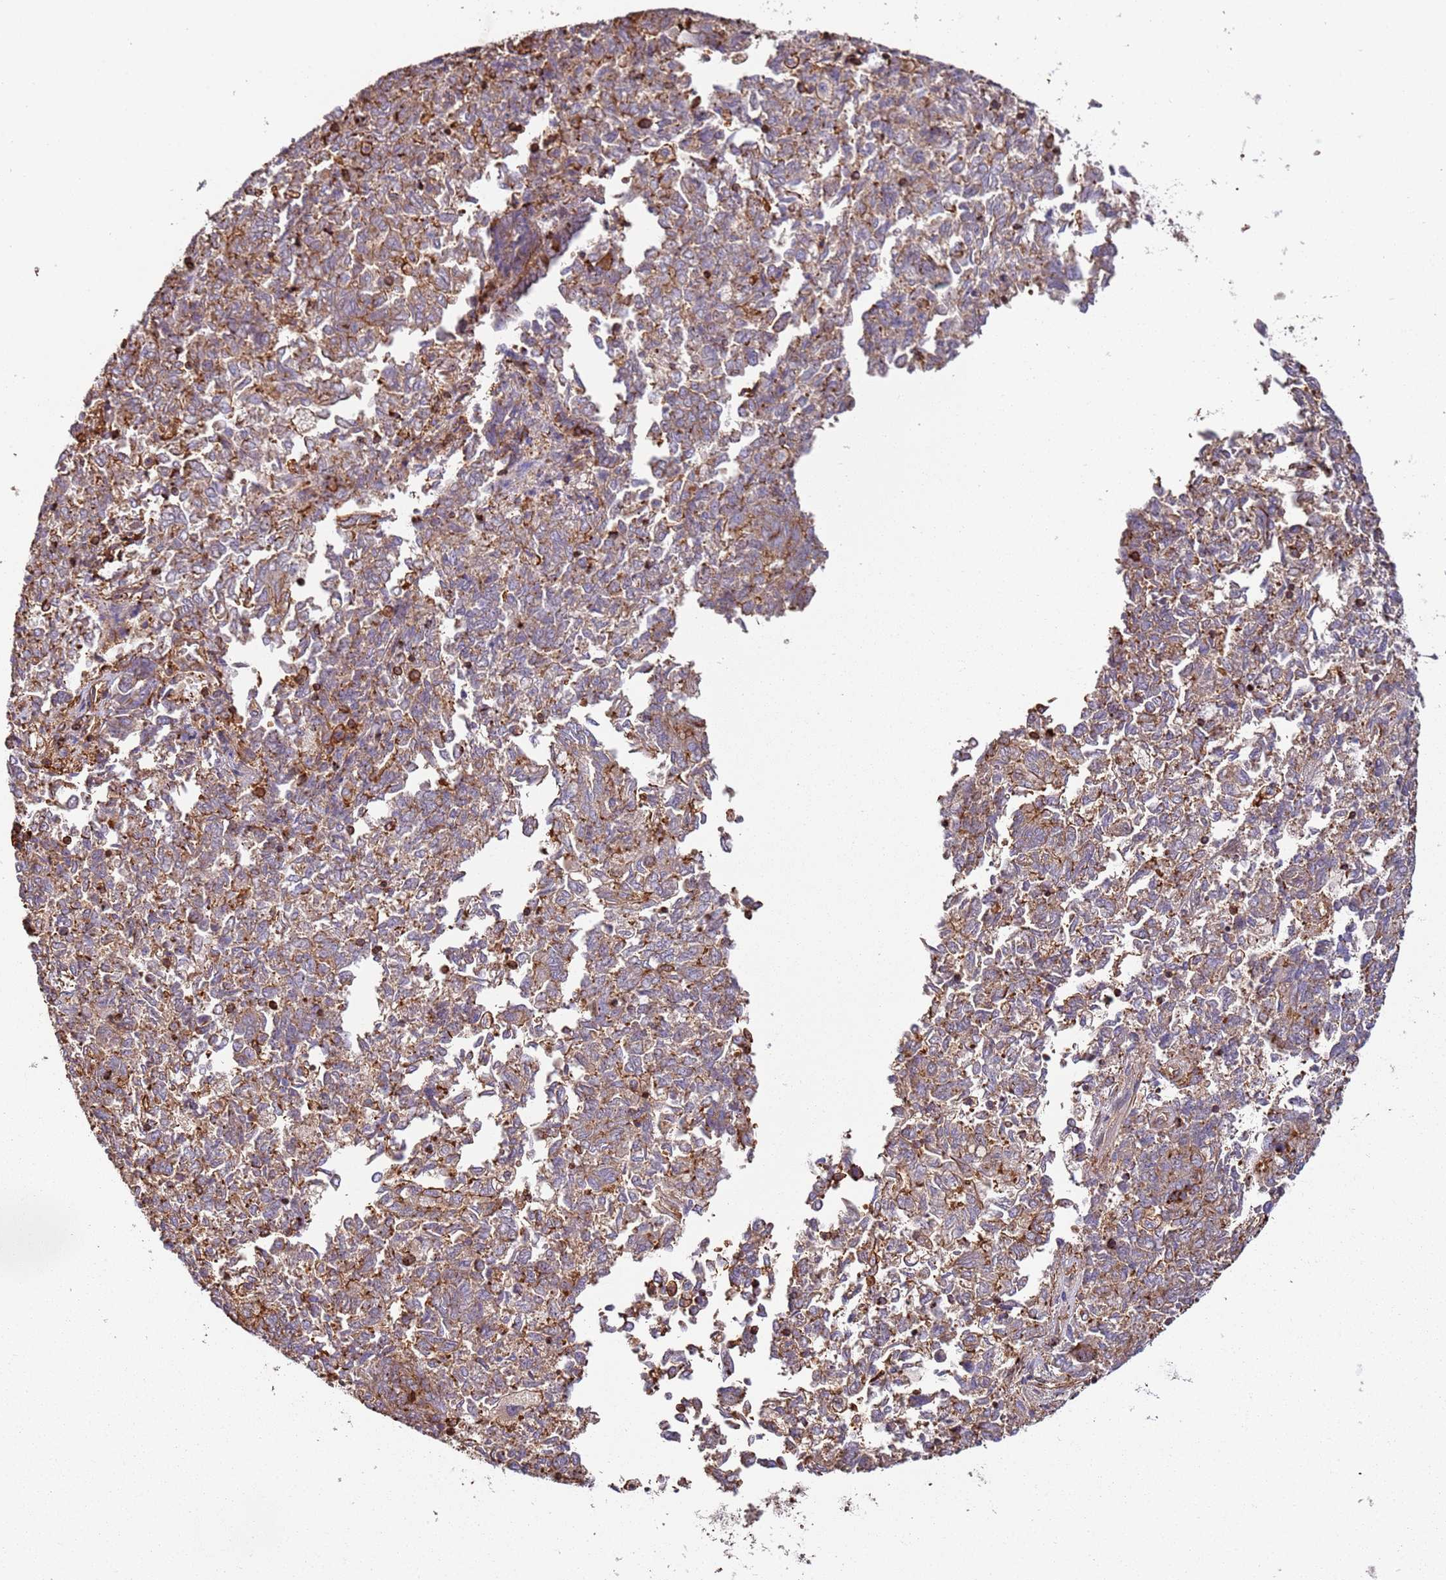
{"staining": {"intensity": "moderate", "quantity": "25%-75%", "location": "cytoplasmic/membranous"}, "tissue": "endometrial cancer", "cell_type": "Tumor cells", "image_type": "cancer", "snomed": [{"axis": "morphology", "description": "Adenocarcinoma, NOS"}, {"axis": "topography", "description": "Endometrium"}], "caption": "Endometrial adenocarcinoma was stained to show a protein in brown. There is medium levels of moderate cytoplasmic/membranous positivity in about 25%-75% of tumor cells.", "gene": "CYP2U1", "patient": {"sex": "female", "age": 80}}